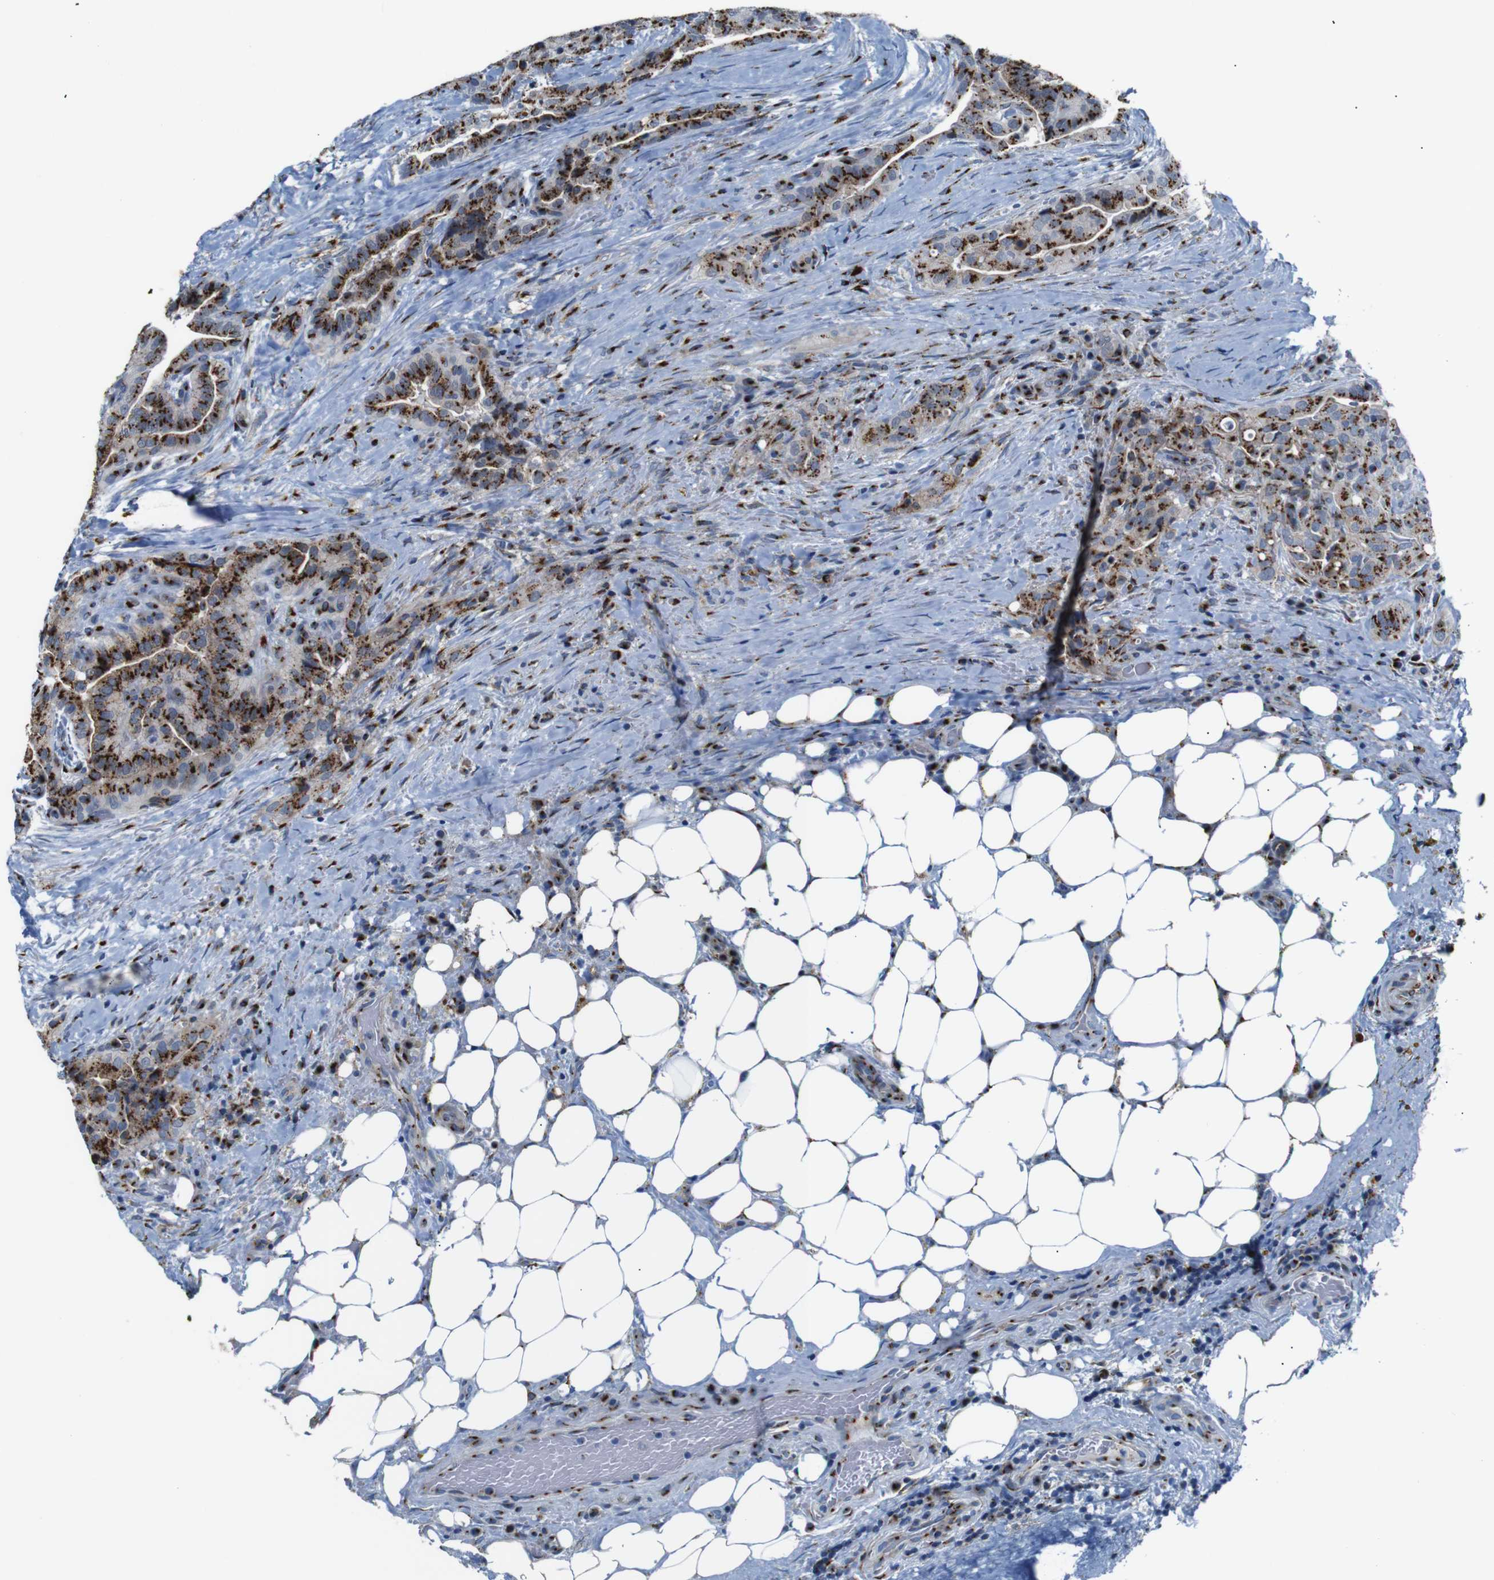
{"staining": {"intensity": "moderate", "quantity": ">75%", "location": "cytoplasmic/membranous"}, "tissue": "thyroid cancer", "cell_type": "Tumor cells", "image_type": "cancer", "snomed": [{"axis": "morphology", "description": "Papillary adenocarcinoma, NOS"}, {"axis": "topography", "description": "Thyroid gland"}], "caption": "The histopathology image demonstrates a brown stain indicating the presence of a protein in the cytoplasmic/membranous of tumor cells in papillary adenocarcinoma (thyroid).", "gene": "TGOLN2", "patient": {"sex": "male", "age": 77}}